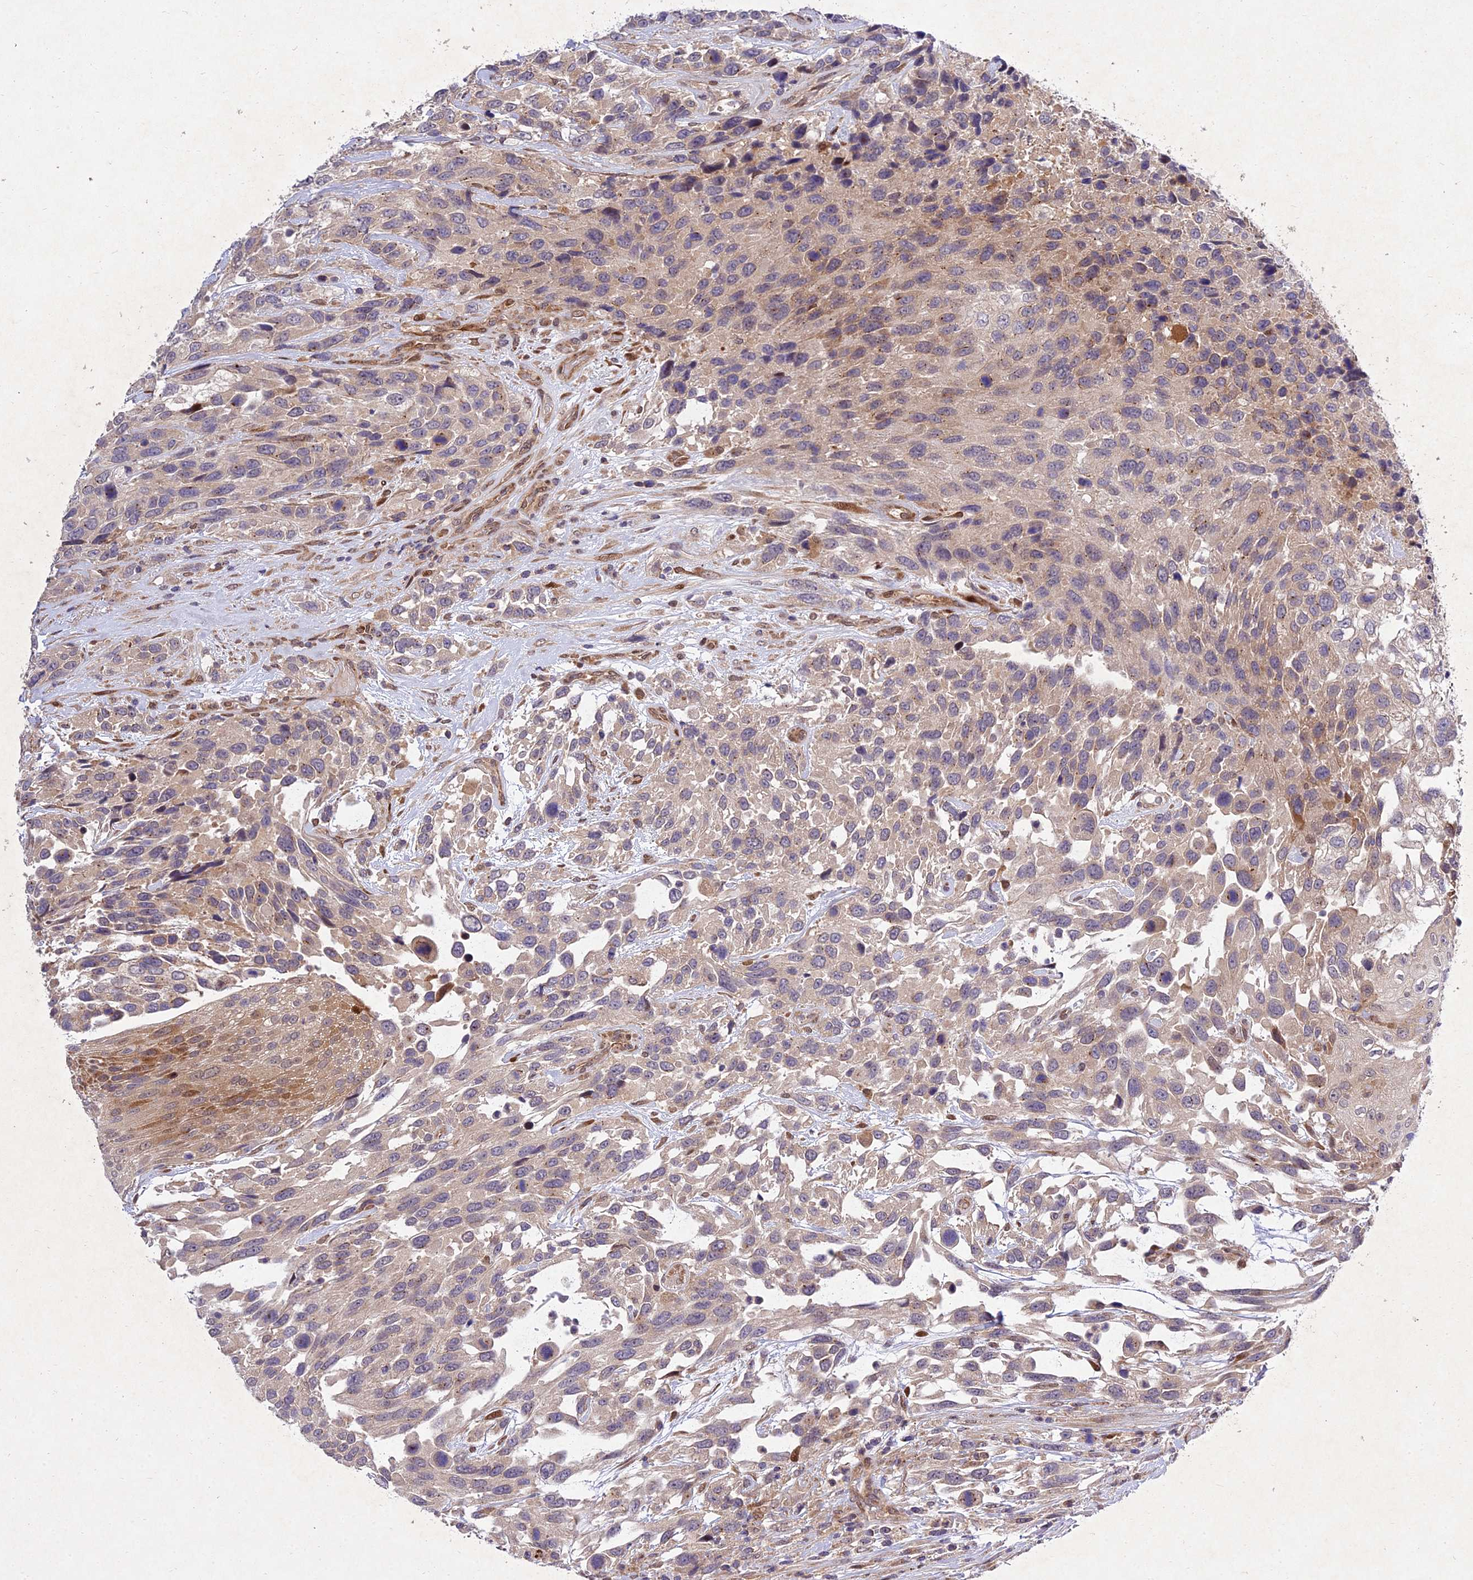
{"staining": {"intensity": "moderate", "quantity": "<25%", "location": "cytoplasmic/membranous,nuclear"}, "tissue": "urothelial cancer", "cell_type": "Tumor cells", "image_type": "cancer", "snomed": [{"axis": "morphology", "description": "Urothelial carcinoma, High grade"}, {"axis": "topography", "description": "Urinary bladder"}], "caption": "Protein staining of high-grade urothelial carcinoma tissue demonstrates moderate cytoplasmic/membranous and nuclear positivity in about <25% of tumor cells.", "gene": "MKKS", "patient": {"sex": "female", "age": 70}}